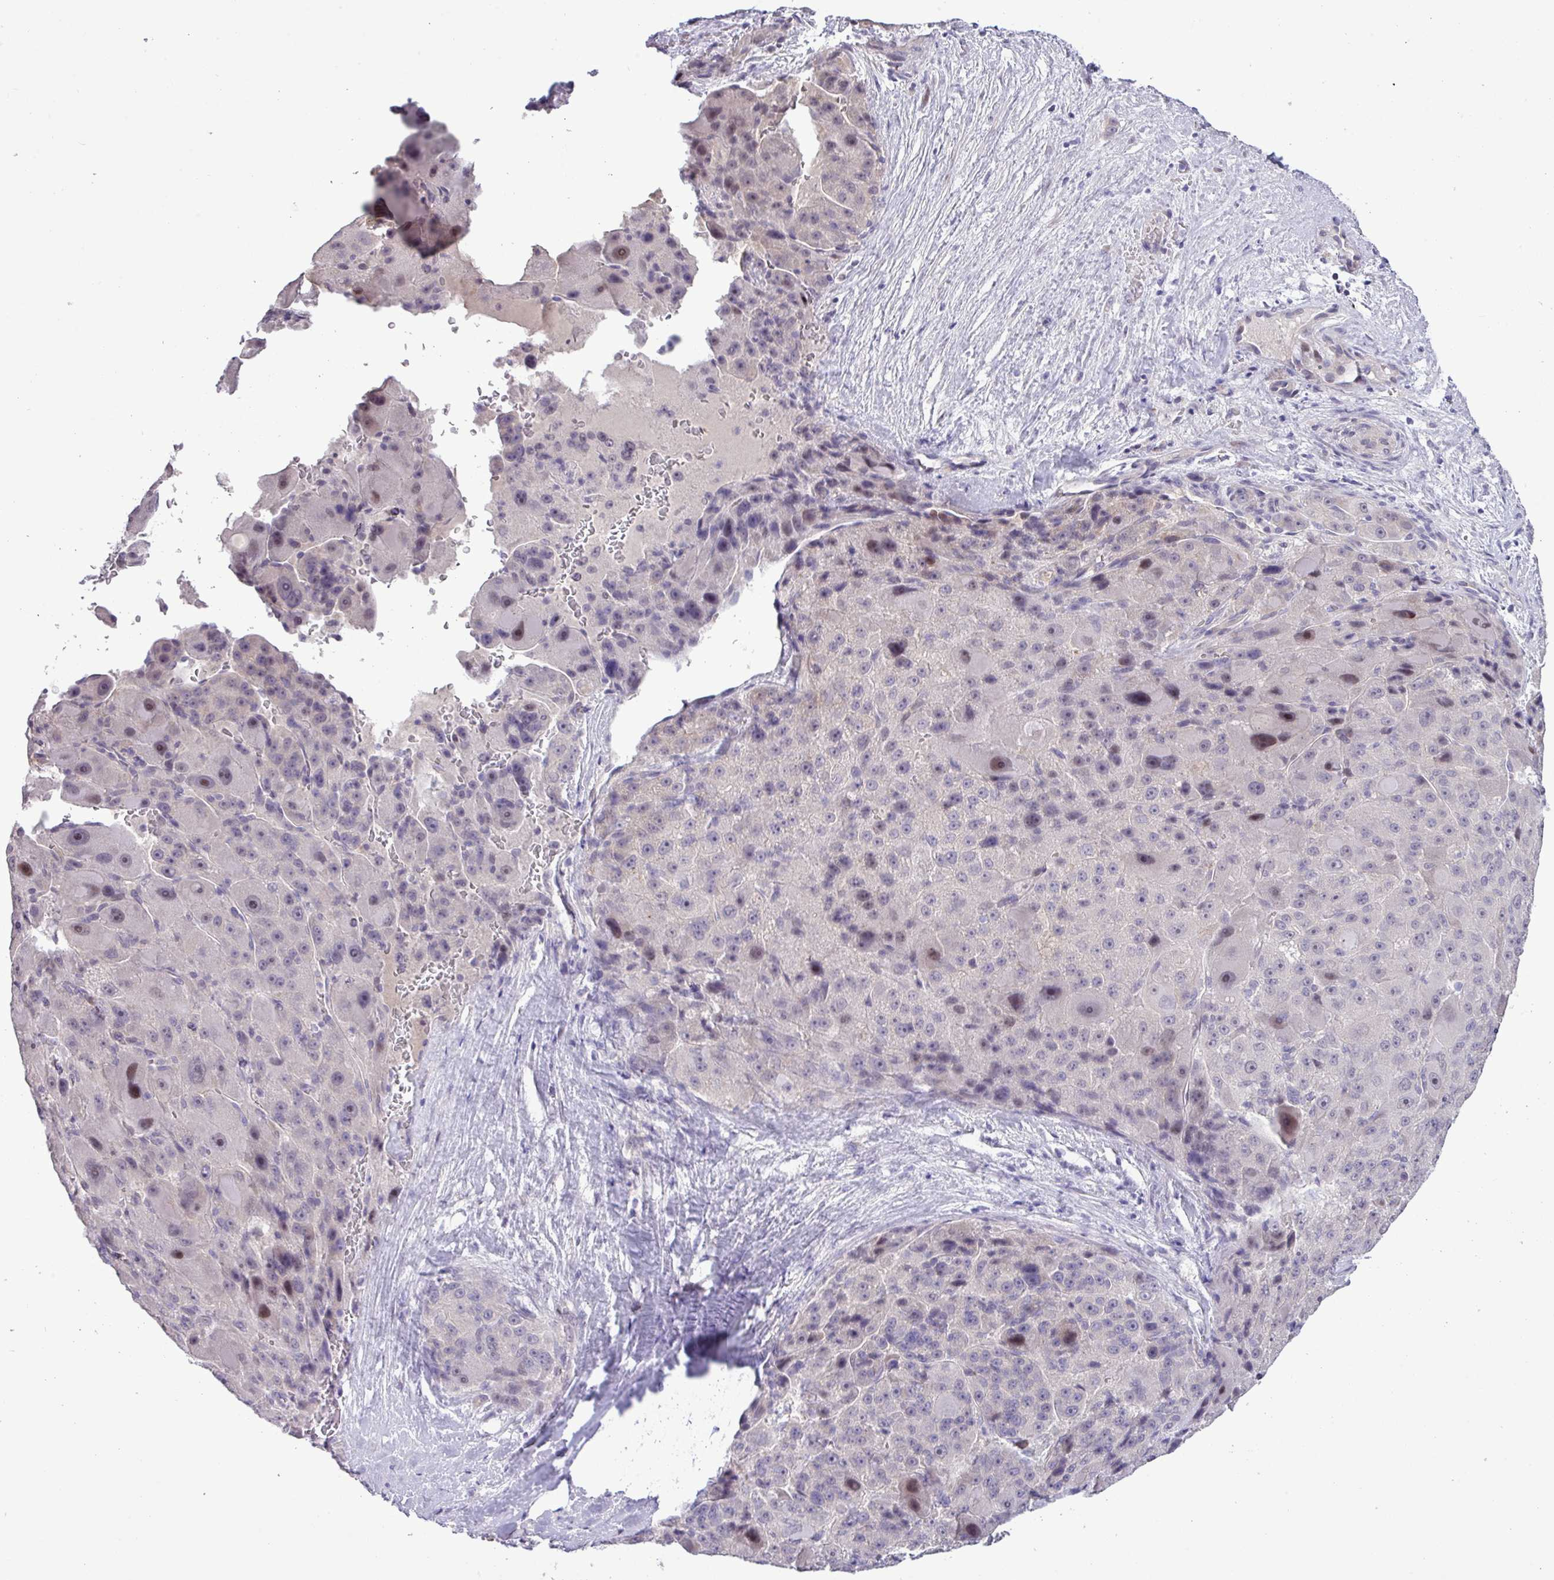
{"staining": {"intensity": "weak", "quantity": "<25%", "location": "nuclear"}, "tissue": "liver cancer", "cell_type": "Tumor cells", "image_type": "cancer", "snomed": [{"axis": "morphology", "description": "Carcinoma, Hepatocellular, NOS"}, {"axis": "topography", "description": "Liver"}], "caption": "A micrograph of human liver cancer is negative for staining in tumor cells.", "gene": "RIPPLY1", "patient": {"sex": "male", "age": 76}}